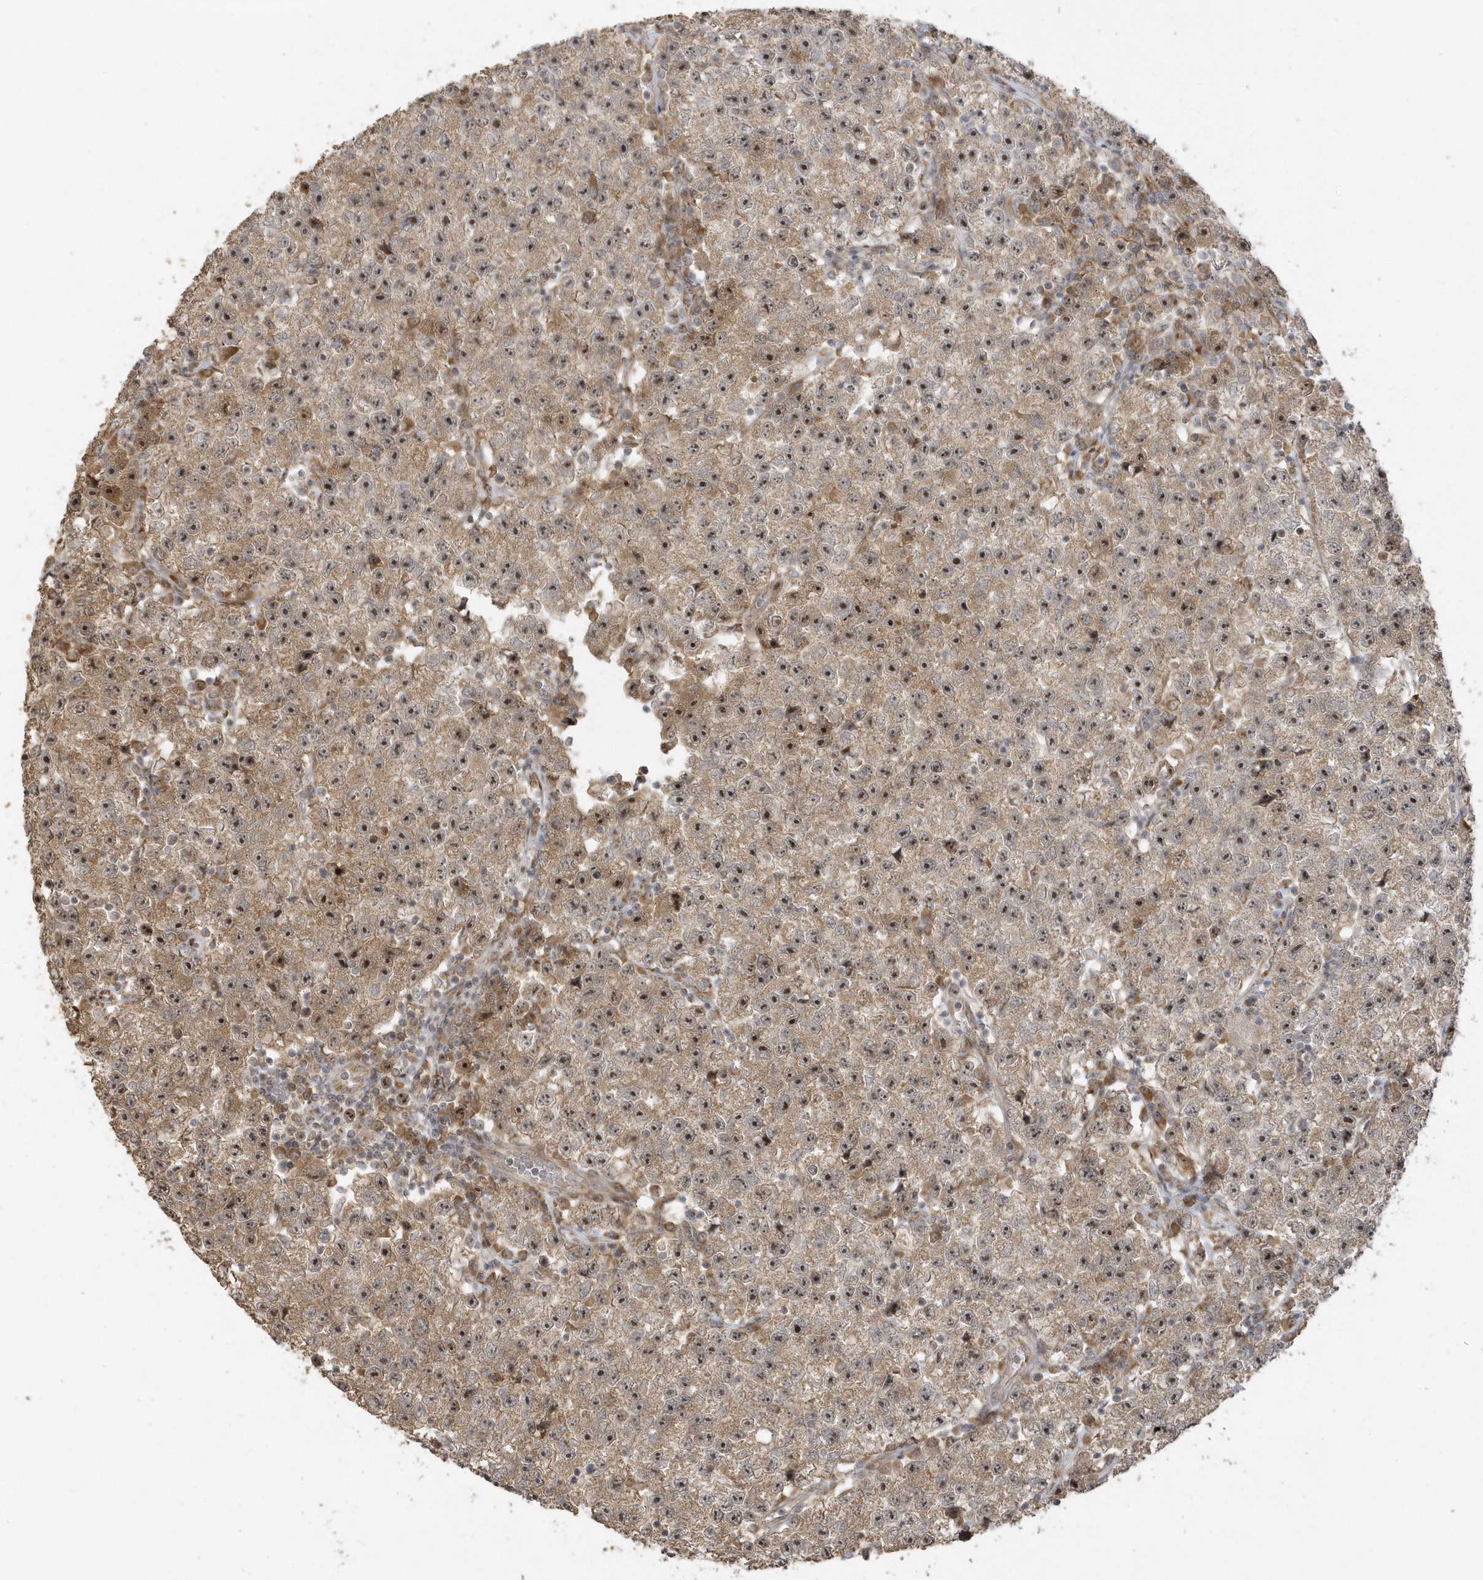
{"staining": {"intensity": "moderate", "quantity": ">75%", "location": "cytoplasmic/membranous,nuclear"}, "tissue": "testis cancer", "cell_type": "Tumor cells", "image_type": "cancer", "snomed": [{"axis": "morphology", "description": "Seminoma, NOS"}, {"axis": "topography", "description": "Testis"}], "caption": "Protein staining of testis cancer (seminoma) tissue shows moderate cytoplasmic/membranous and nuclear positivity in about >75% of tumor cells.", "gene": "ECM2", "patient": {"sex": "male", "age": 22}}